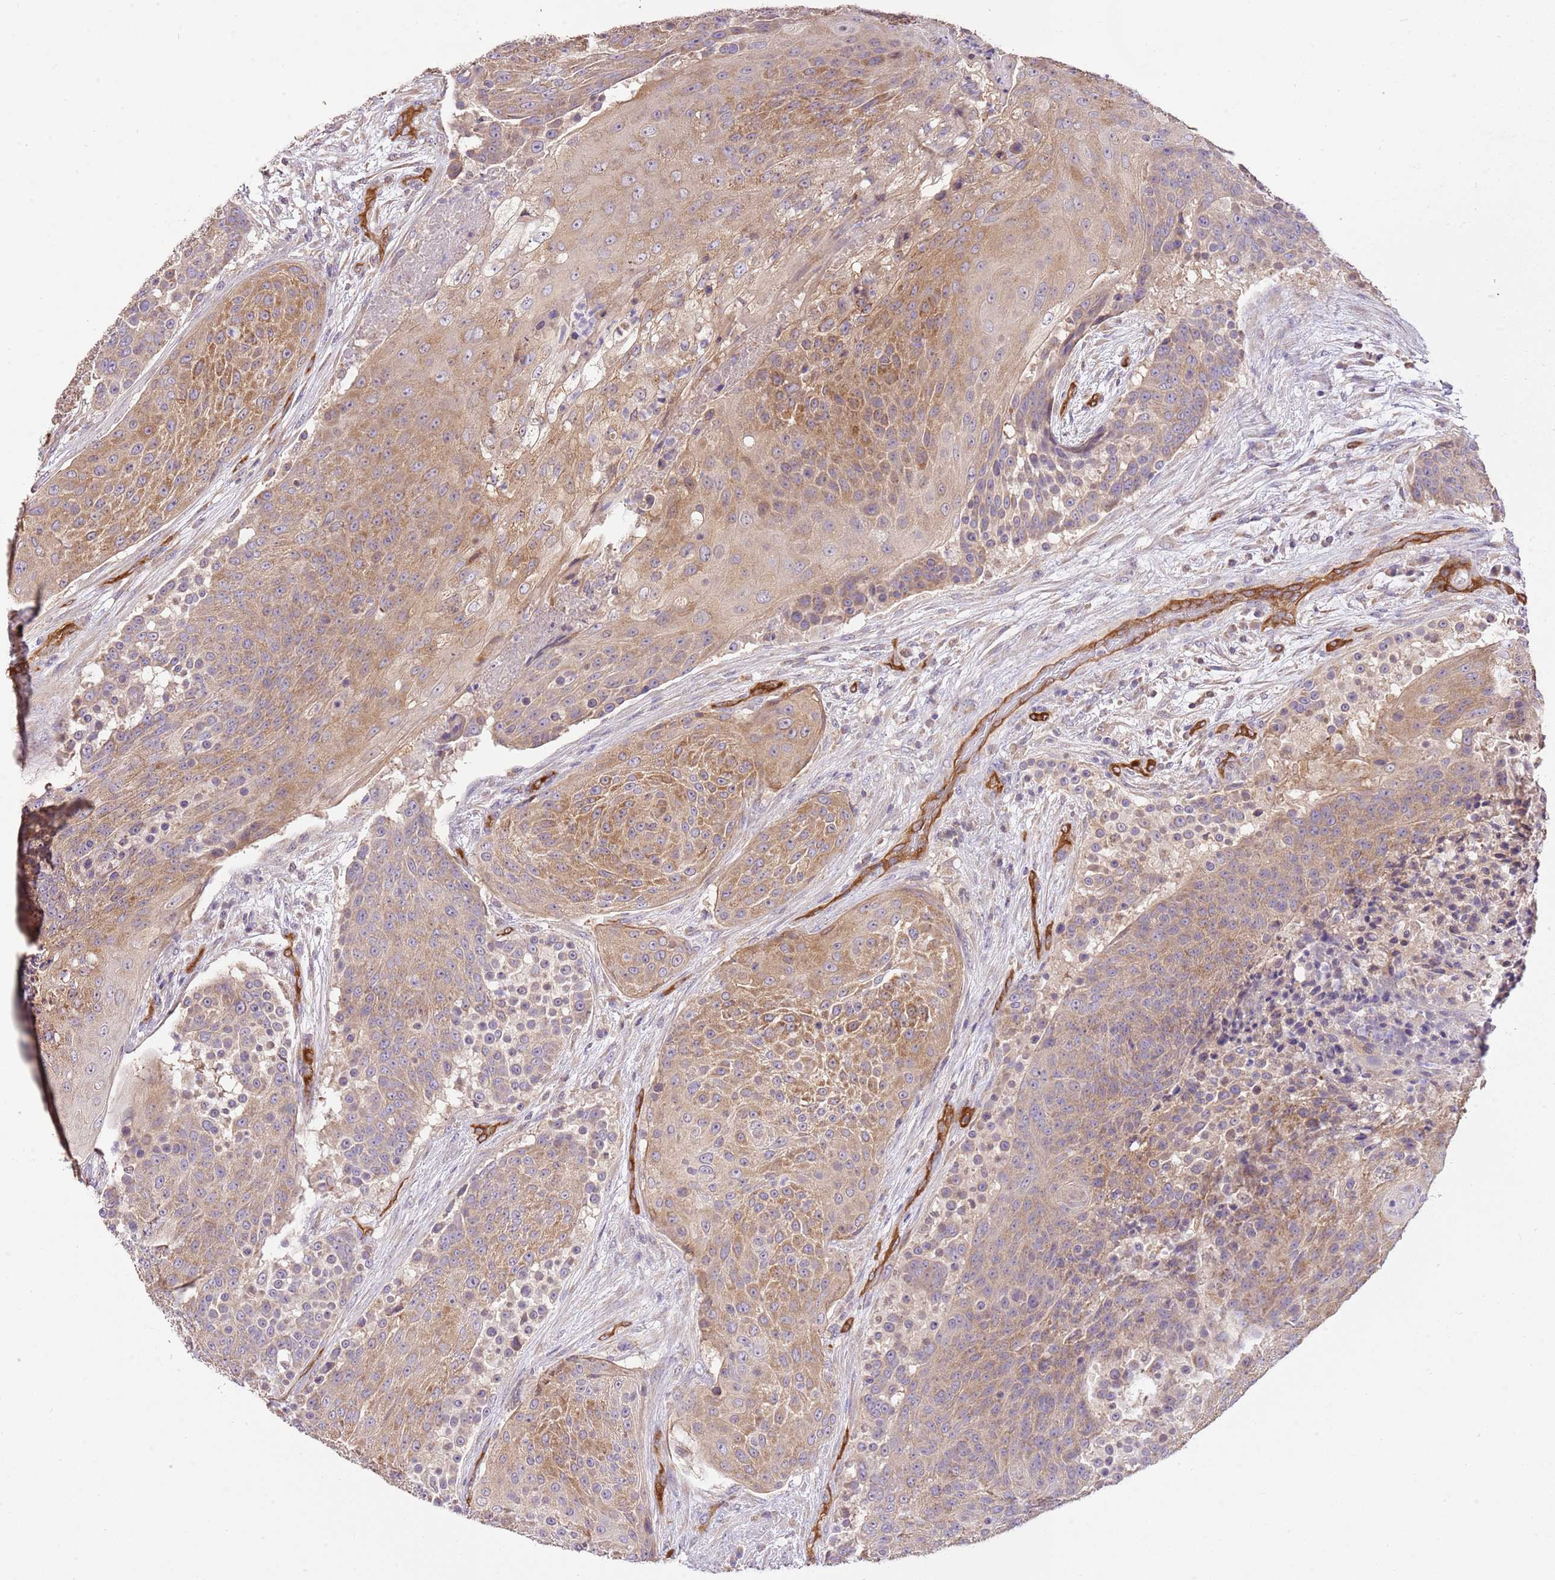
{"staining": {"intensity": "moderate", "quantity": ">75%", "location": "cytoplasmic/membranous"}, "tissue": "urothelial cancer", "cell_type": "Tumor cells", "image_type": "cancer", "snomed": [{"axis": "morphology", "description": "Urothelial carcinoma, High grade"}, {"axis": "topography", "description": "Urinary bladder"}], "caption": "Urothelial carcinoma (high-grade) stained for a protein (brown) exhibits moderate cytoplasmic/membranous positive expression in approximately >75% of tumor cells.", "gene": "DOCK9", "patient": {"sex": "female", "age": 63}}